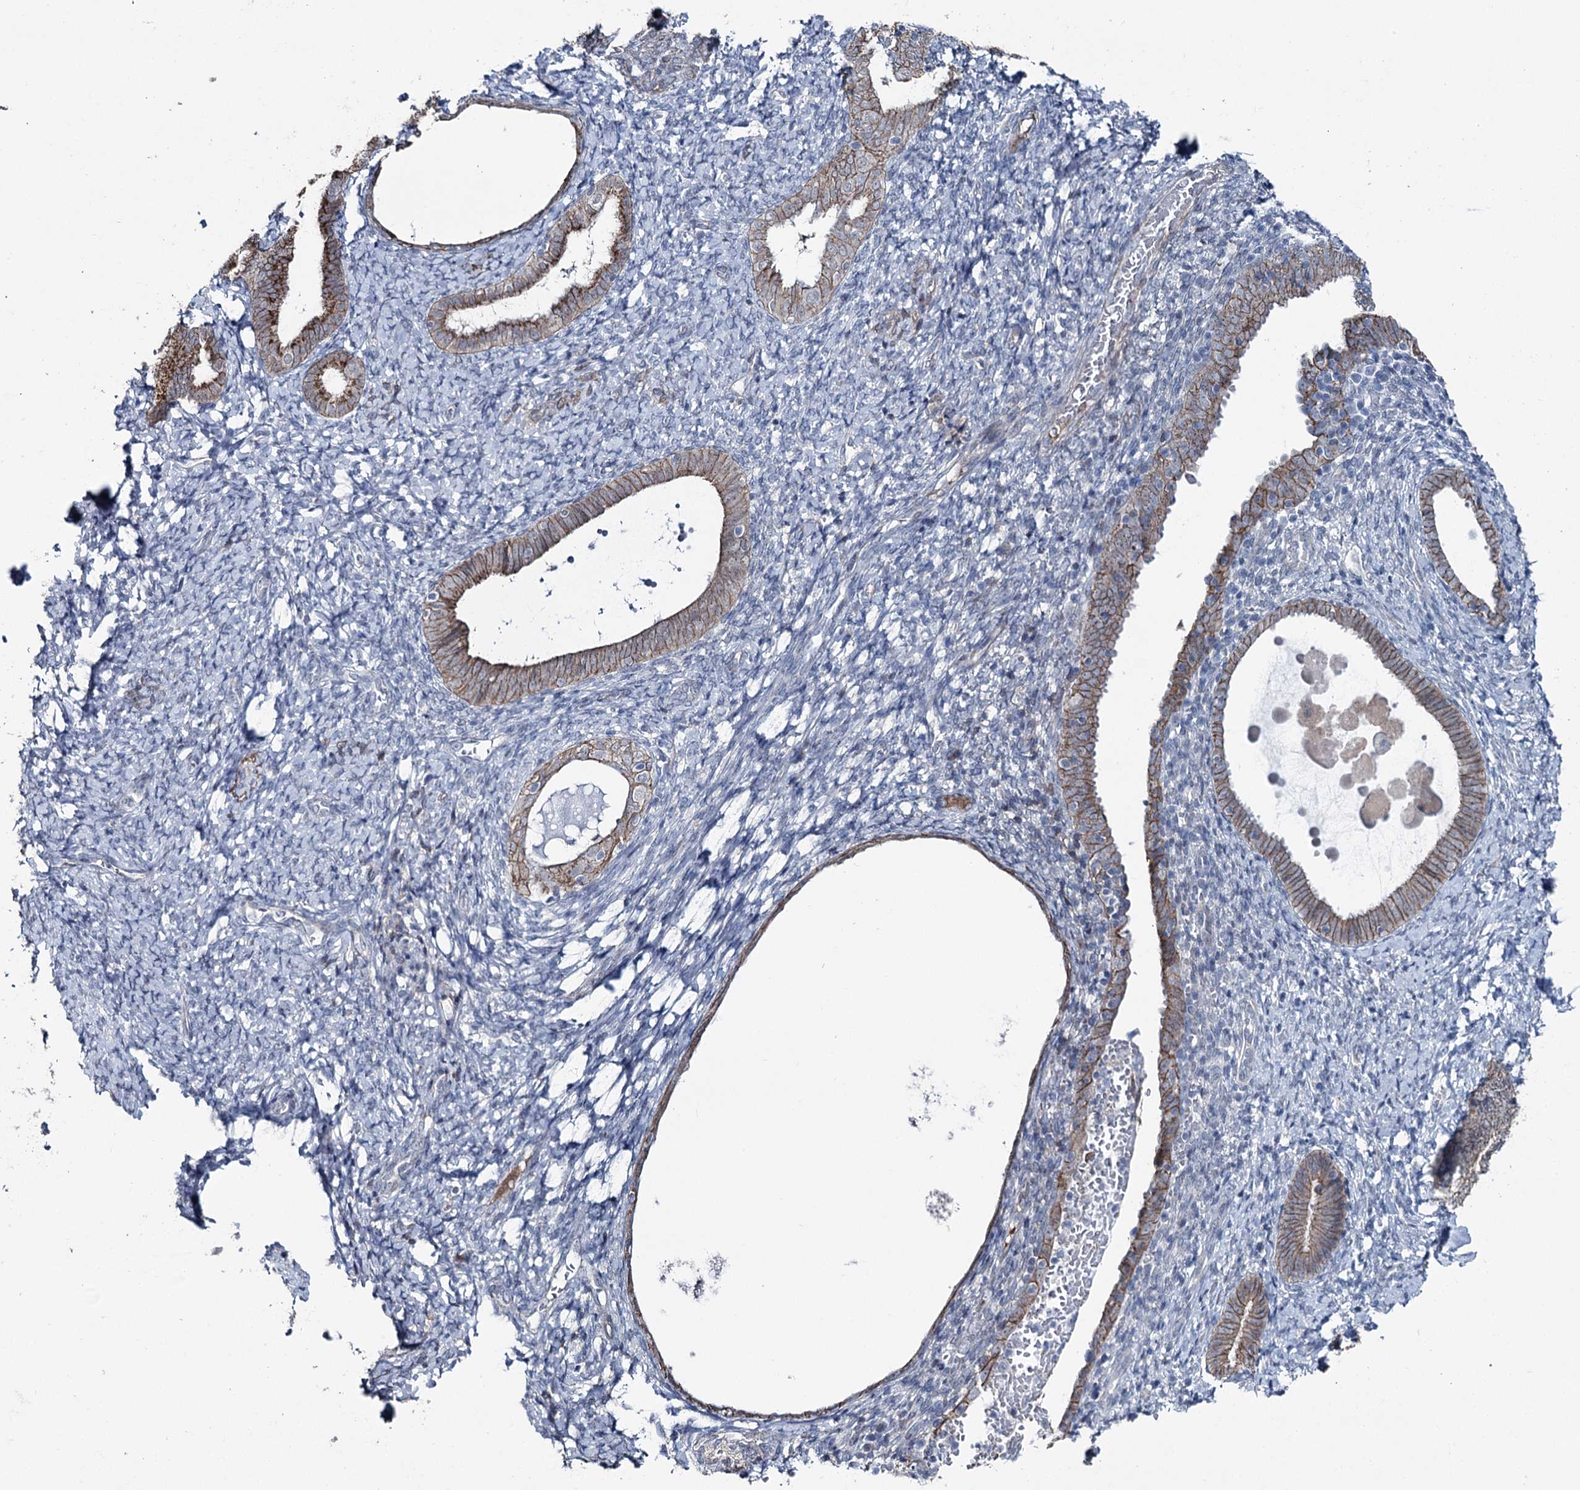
{"staining": {"intensity": "negative", "quantity": "none", "location": "none"}, "tissue": "endometrium", "cell_type": "Cells in endometrial stroma", "image_type": "normal", "snomed": [{"axis": "morphology", "description": "Normal tissue, NOS"}, {"axis": "topography", "description": "Endometrium"}], "caption": "A high-resolution histopathology image shows immunohistochemistry (IHC) staining of unremarkable endometrium, which displays no significant positivity in cells in endometrial stroma.", "gene": "FAM120B", "patient": {"sex": "female", "age": 72}}